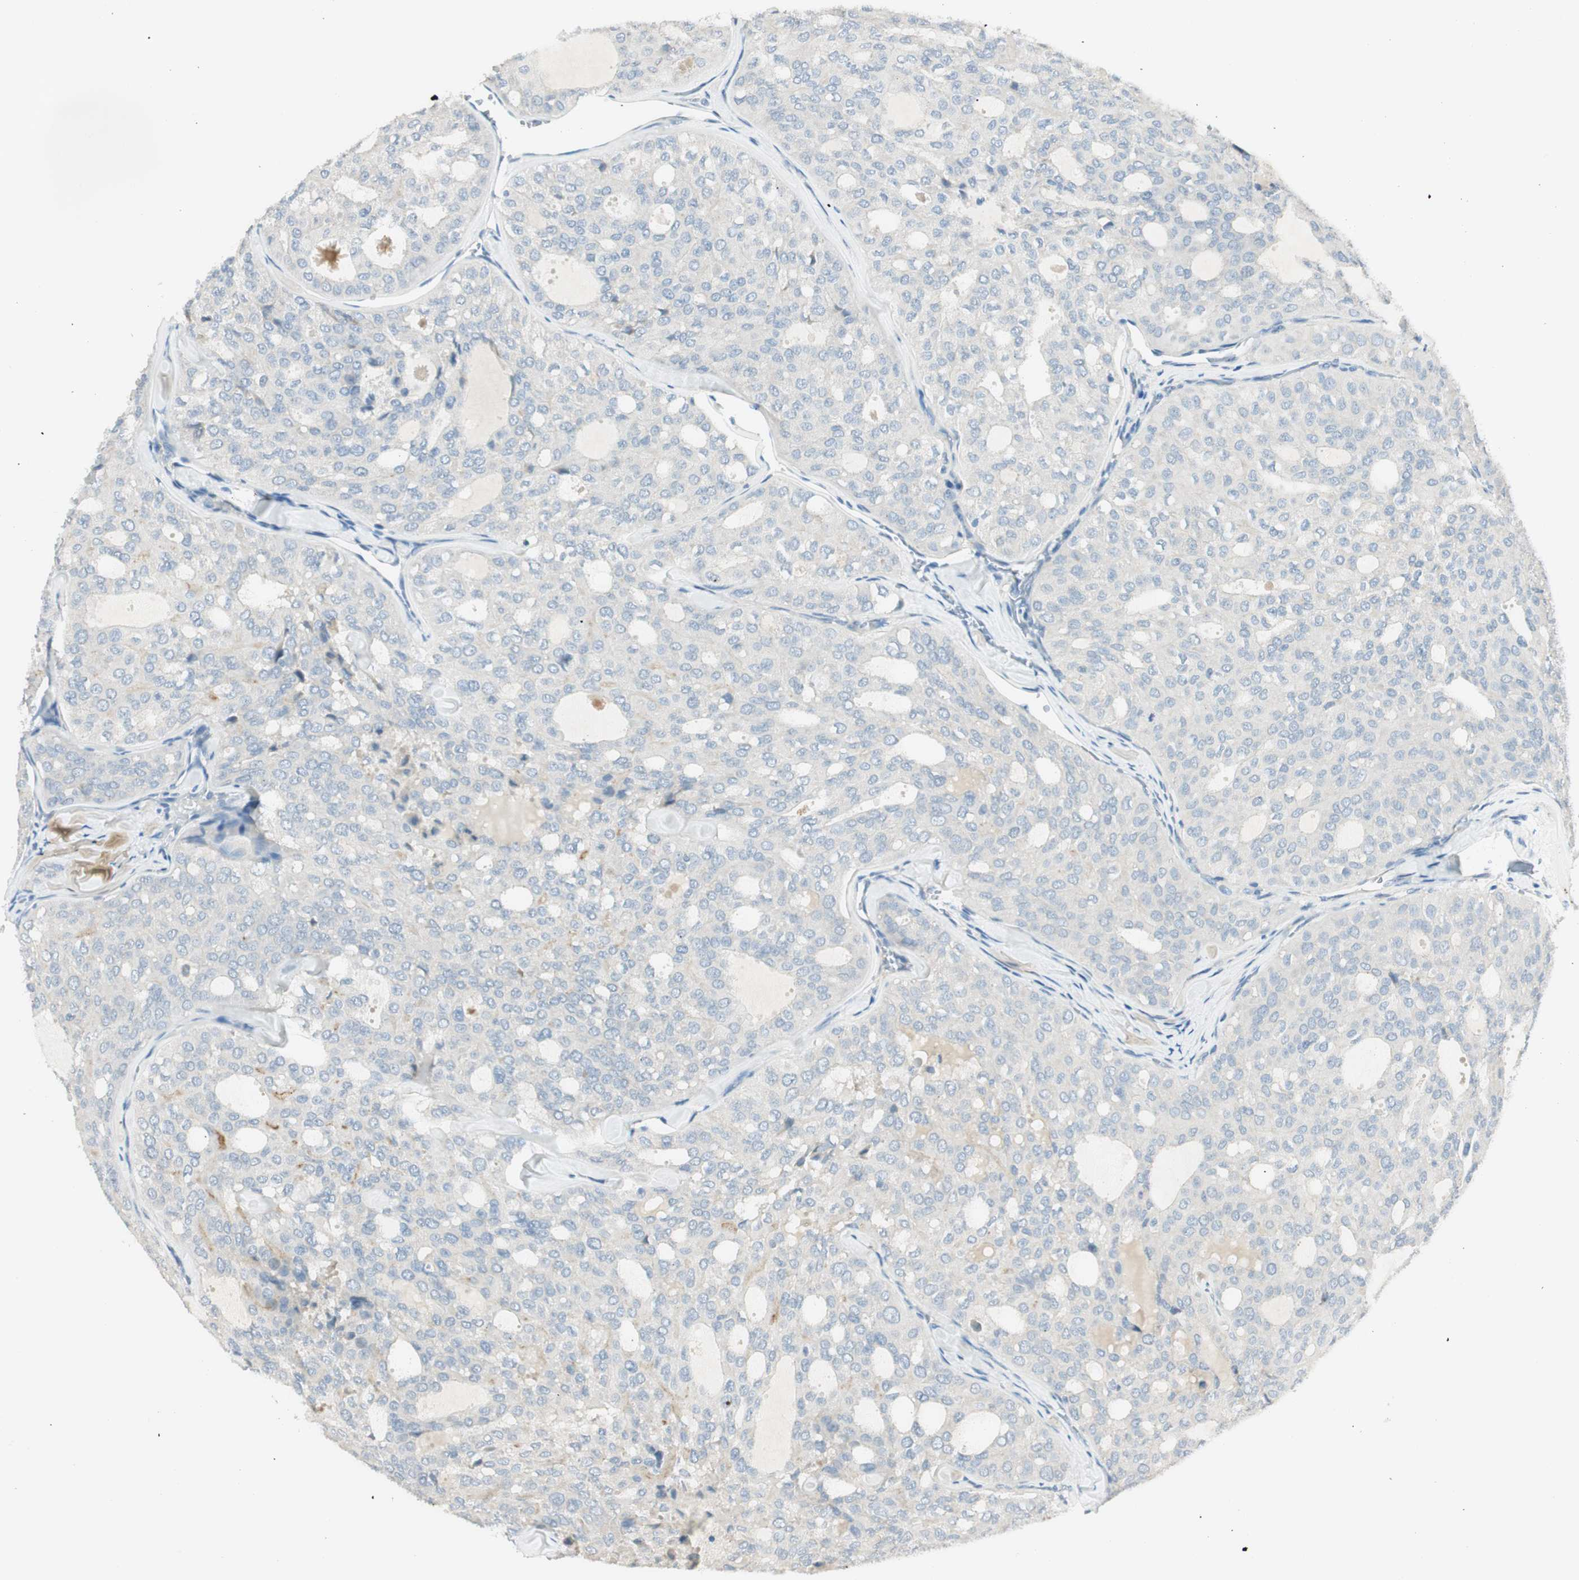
{"staining": {"intensity": "negative", "quantity": "none", "location": "none"}, "tissue": "thyroid cancer", "cell_type": "Tumor cells", "image_type": "cancer", "snomed": [{"axis": "morphology", "description": "Follicular adenoma carcinoma, NOS"}, {"axis": "topography", "description": "Thyroid gland"}], "caption": "Follicular adenoma carcinoma (thyroid) was stained to show a protein in brown. There is no significant staining in tumor cells.", "gene": "TACR3", "patient": {"sex": "male", "age": 75}}